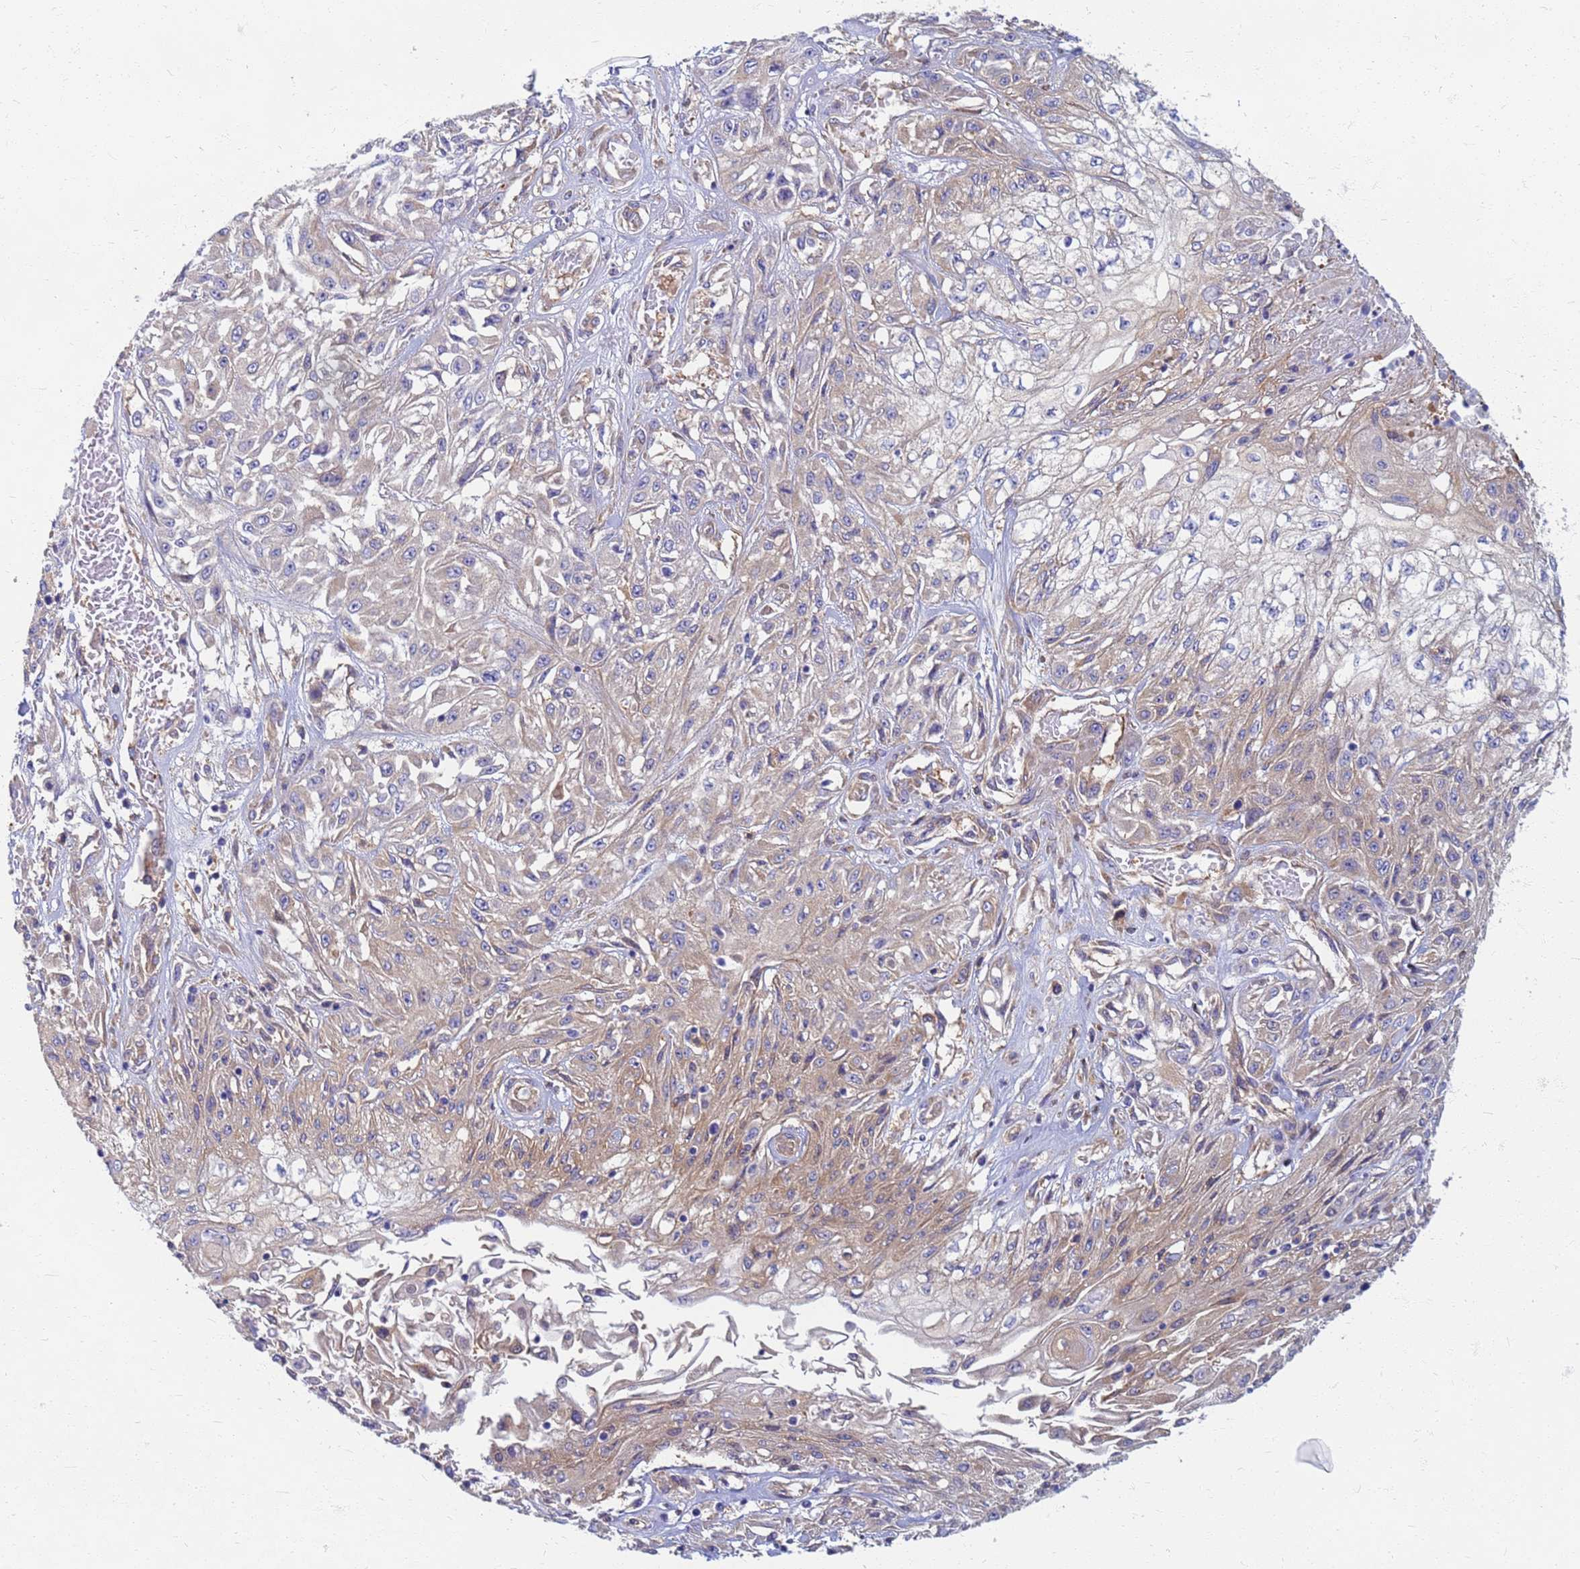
{"staining": {"intensity": "weak", "quantity": "25%-75%", "location": "cytoplasmic/membranous"}, "tissue": "skin cancer", "cell_type": "Tumor cells", "image_type": "cancer", "snomed": [{"axis": "morphology", "description": "Squamous cell carcinoma, NOS"}, {"axis": "morphology", "description": "Squamous cell carcinoma, metastatic, NOS"}, {"axis": "topography", "description": "Skin"}, {"axis": "topography", "description": "Lymph node"}], "caption": "Protein expression by immunohistochemistry (IHC) reveals weak cytoplasmic/membranous positivity in about 25%-75% of tumor cells in skin cancer (metastatic squamous cell carcinoma).", "gene": "EEA1", "patient": {"sex": "male", "age": 75}}